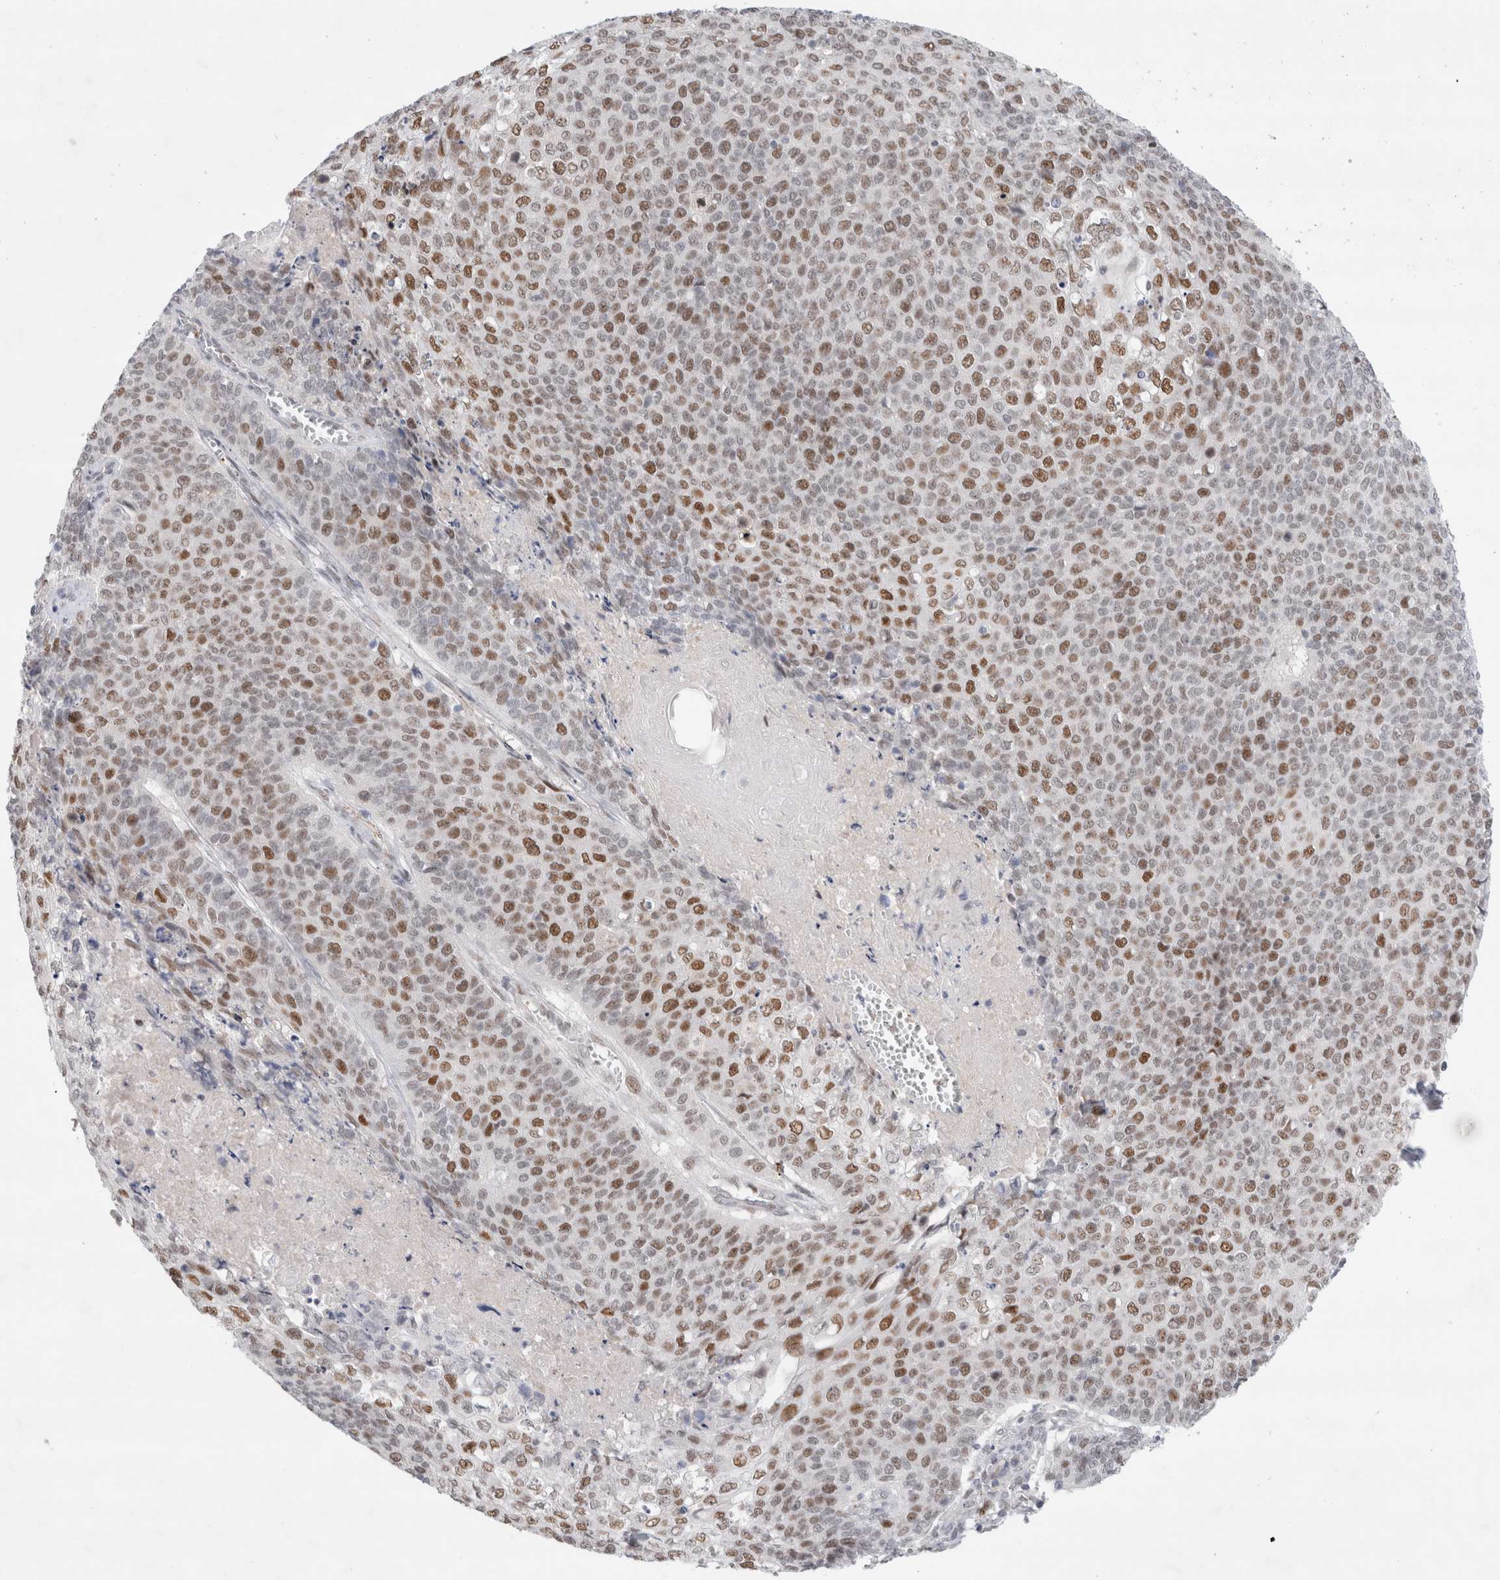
{"staining": {"intensity": "moderate", "quantity": "25%-75%", "location": "nuclear"}, "tissue": "cervical cancer", "cell_type": "Tumor cells", "image_type": "cancer", "snomed": [{"axis": "morphology", "description": "Squamous cell carcinoma, NOS"}, {"axis": "topography", "description": "Cervix"}], "caption": "Approximately 25%-75% of tumor cells in squamous cell carcinoma (cervical) display moderate nuclear protein expression as visualized by brown immunohistochemical staining.", "gene": "KNL1", "patient": {"sex": "female", "age": 39}}